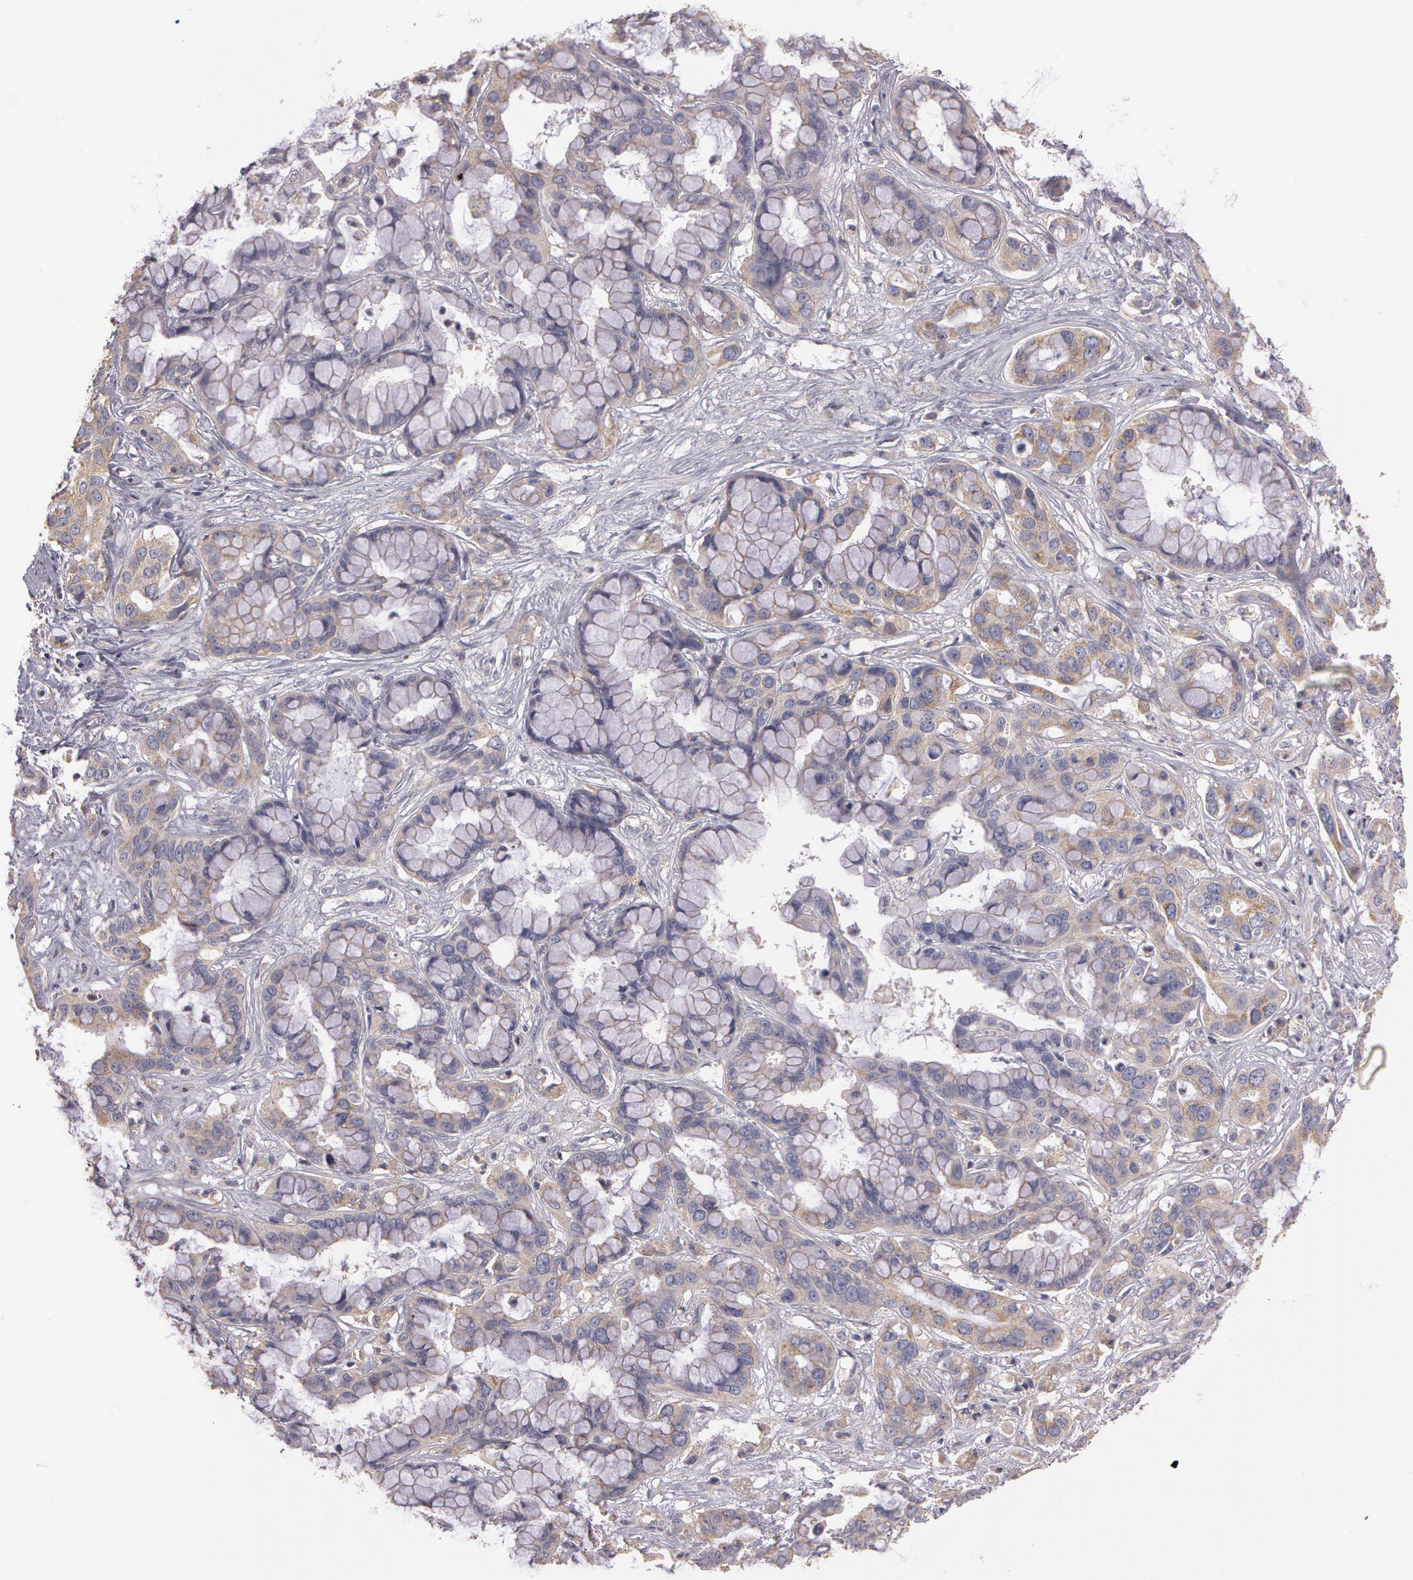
{"staining": {"intensity": "weak", "quantity": "25%-75%", "location": "cytoplasmic/membranous"}, "tissue": "liver cancer", "cell_type": "Tumor cells", "image_type": "cancer", "snomed": [{"axis": "morphology", "description": "Cholangiocarcinoma"}, {"axis": "topography", "description": "Liver"}], "caption": "A low amount of weak cytoplasmic/membranous staining is appreciated in about 25%-75% of tumor cells in liver cancer tissue.", "gene": "NEK9", "patient": {"sex": "female", "age": 65}}